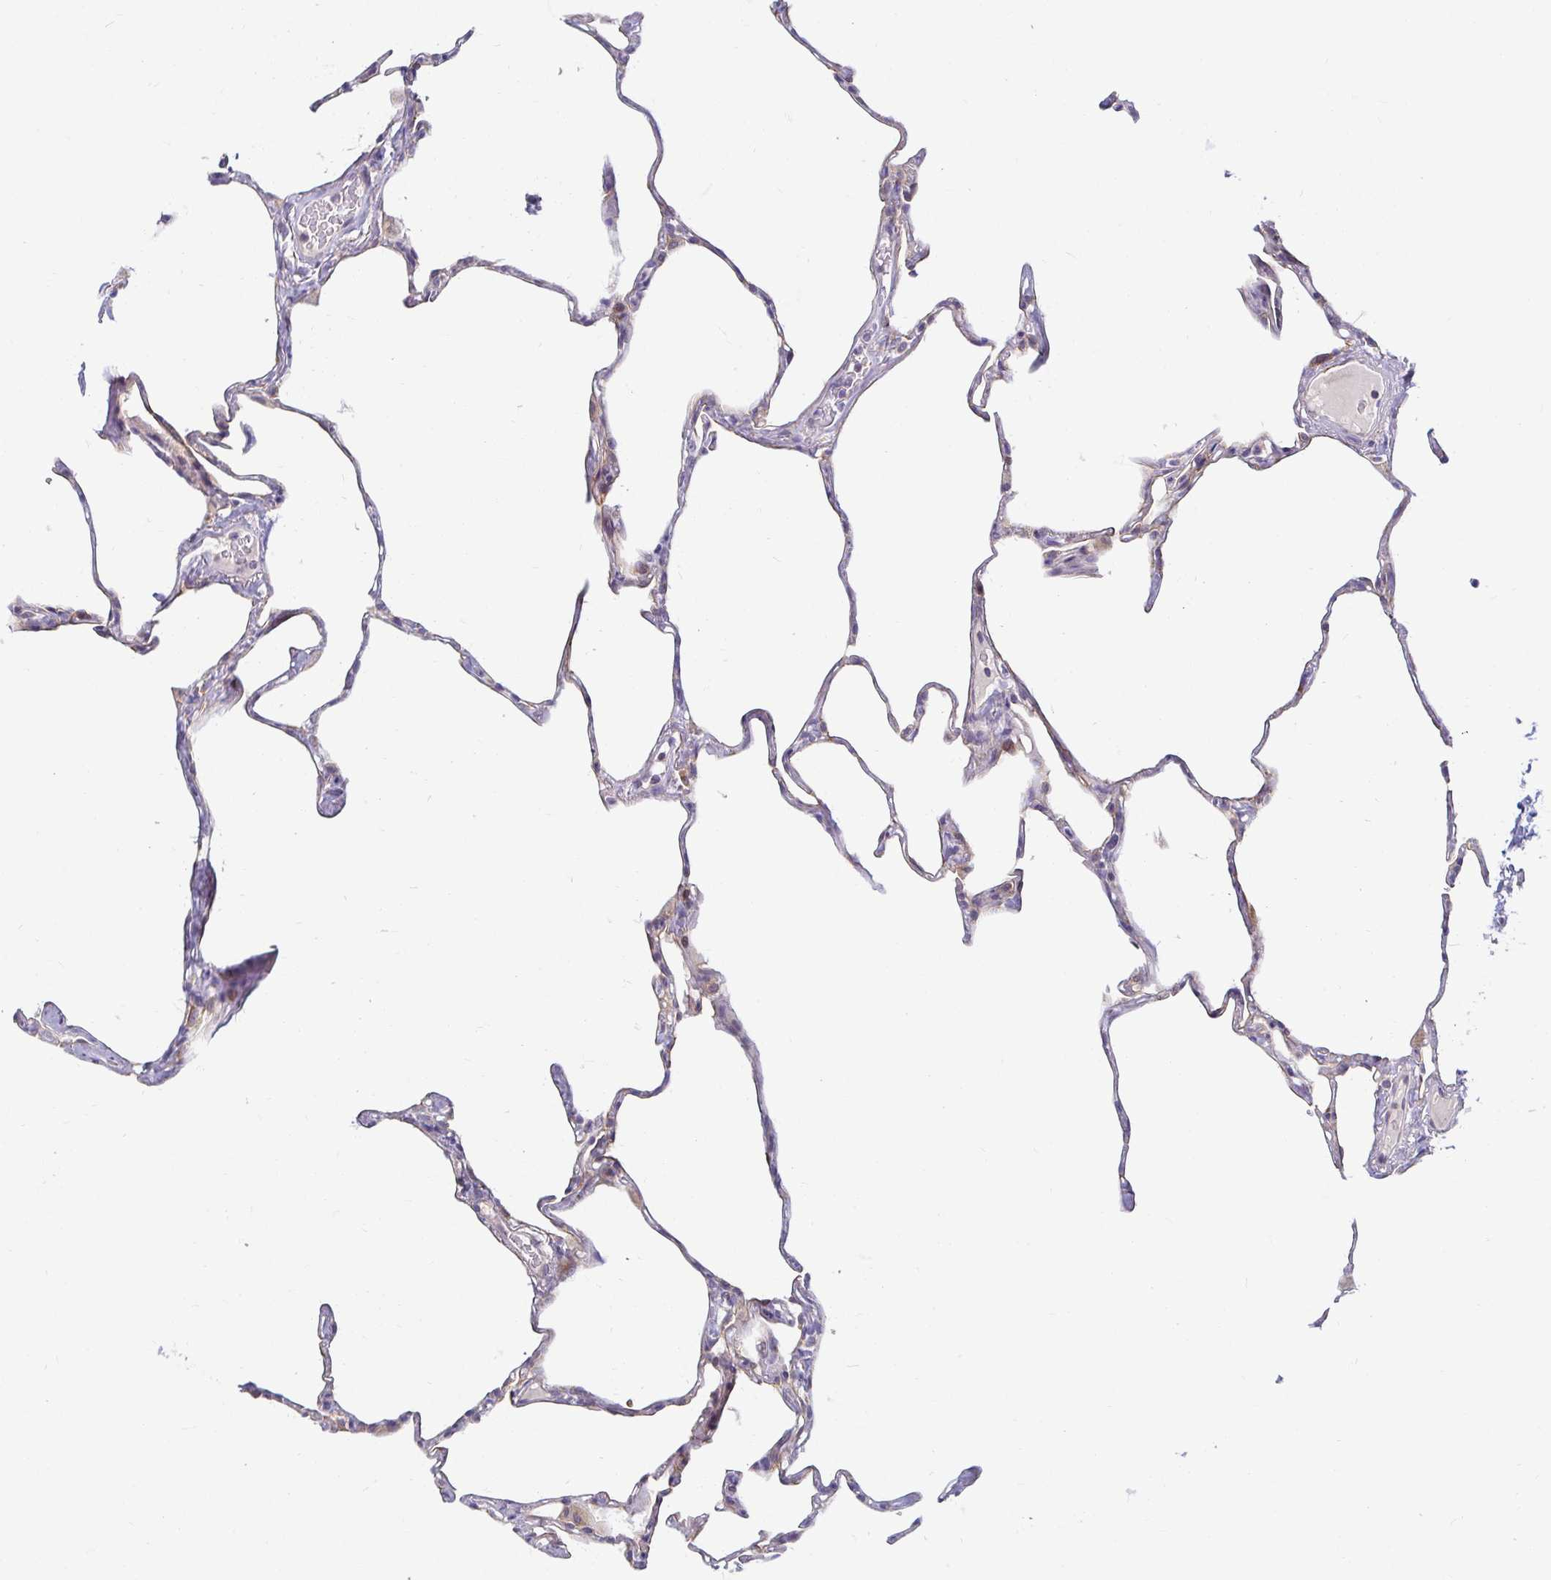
{"staining": {"intensity": "weak", "quantity": "<25%", "location": "cytoplasmic/membranous"}, "tissue": "lung", "cell_type": "Alveolar cells", "image_type": "normal", "snomed": [{"axis": "morphology", "description": "Normal tissue, NOS"}, {"axis": "topography", "description": "Lung"}], "caption": "This histopathology image is of benign lung stained with immunohistochemistry (IHC) to label a protein in brown with the nuclei are counter-stained blue. There is no staining in alveolar cells. (Stains: DAB (3,3'-diaminobenzidine) IHC with hematoxylin counter stain, Microscopy: brightfield microscopy at high magnification).", "gene": "SKP2", "patient": {"sex": "male", "age": 65}}